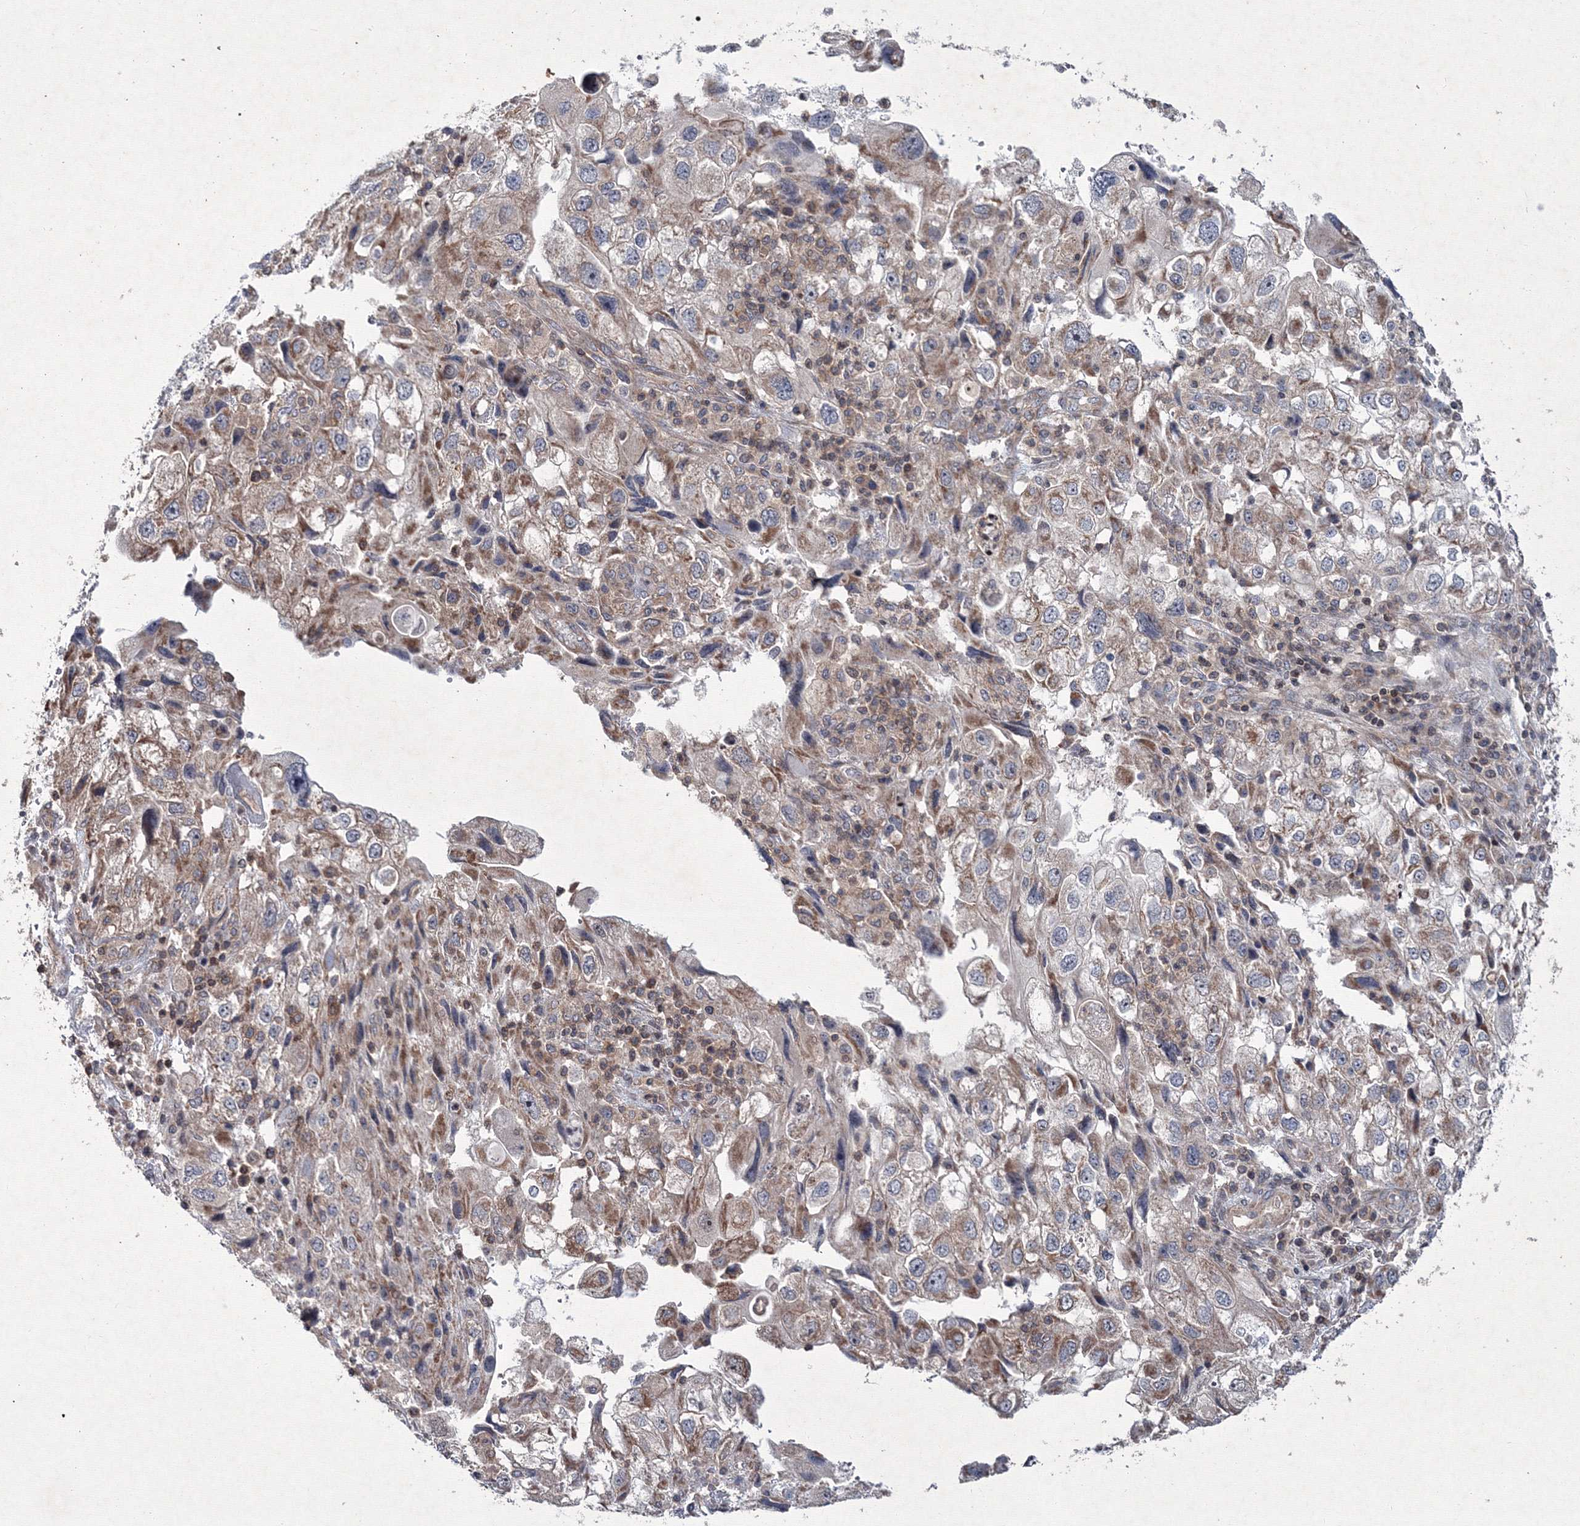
{"staining": {"intensity": "weak", "quantity": "25%-75%", "location": "cytoplasmic/membranous"}, "tissue": "endometrial cancer", "cell_type": "Tumor cells", "image_type": "cancer", "snomed": [{"axis": "morphology", "description": "Adenocarcinoma, NOS"}, {"axis": "topography", "description": "Endometrium"}], "caption": "Human endometrial adenocarcinoma stained with a protein marker exhibits weak staining in tumor cells.", "gene": "MKRN2", "patient": {"sex": "female", "age": 49}}